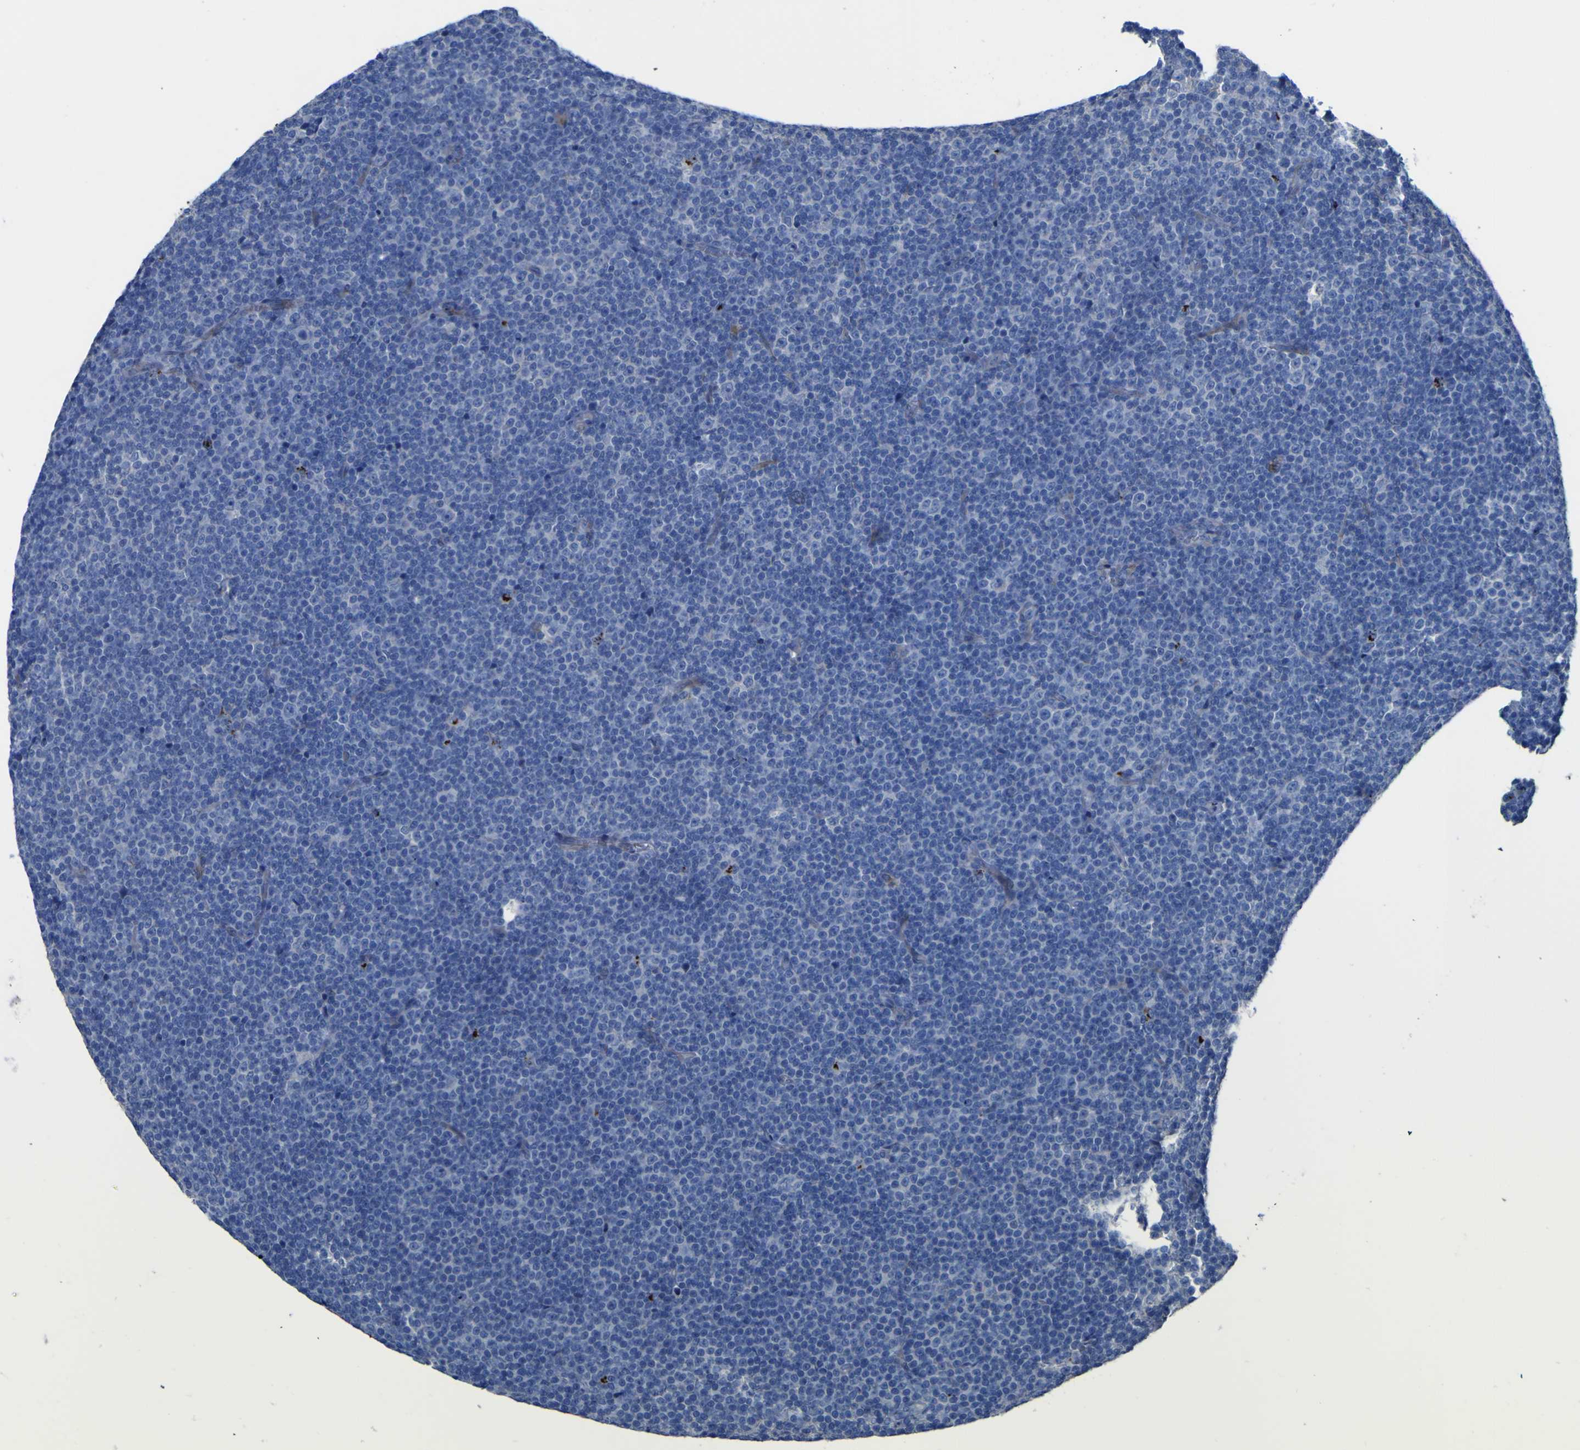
{"staining": {"intensity": "negative", "quantity": "none", "location": "none"}, "tissue": "lymphoma", "cell_type": "Tumor cells", "image_type": "cancer", "snomed": [{"axis": "morphology", "description": "Malignant lymphoma, non-Hodgkin's type, Low grade"}, {"axis": "topography", "description": "Lymph node"}], "caption": "The immunohistochemistry micrograph has no significant staining in tumor cells of lymphoma tissue. (DAB immunohistochemistry with hematoxylin counter stain).", "gene": "AGO4", "patient": {"sex": "female", "age": 67}}